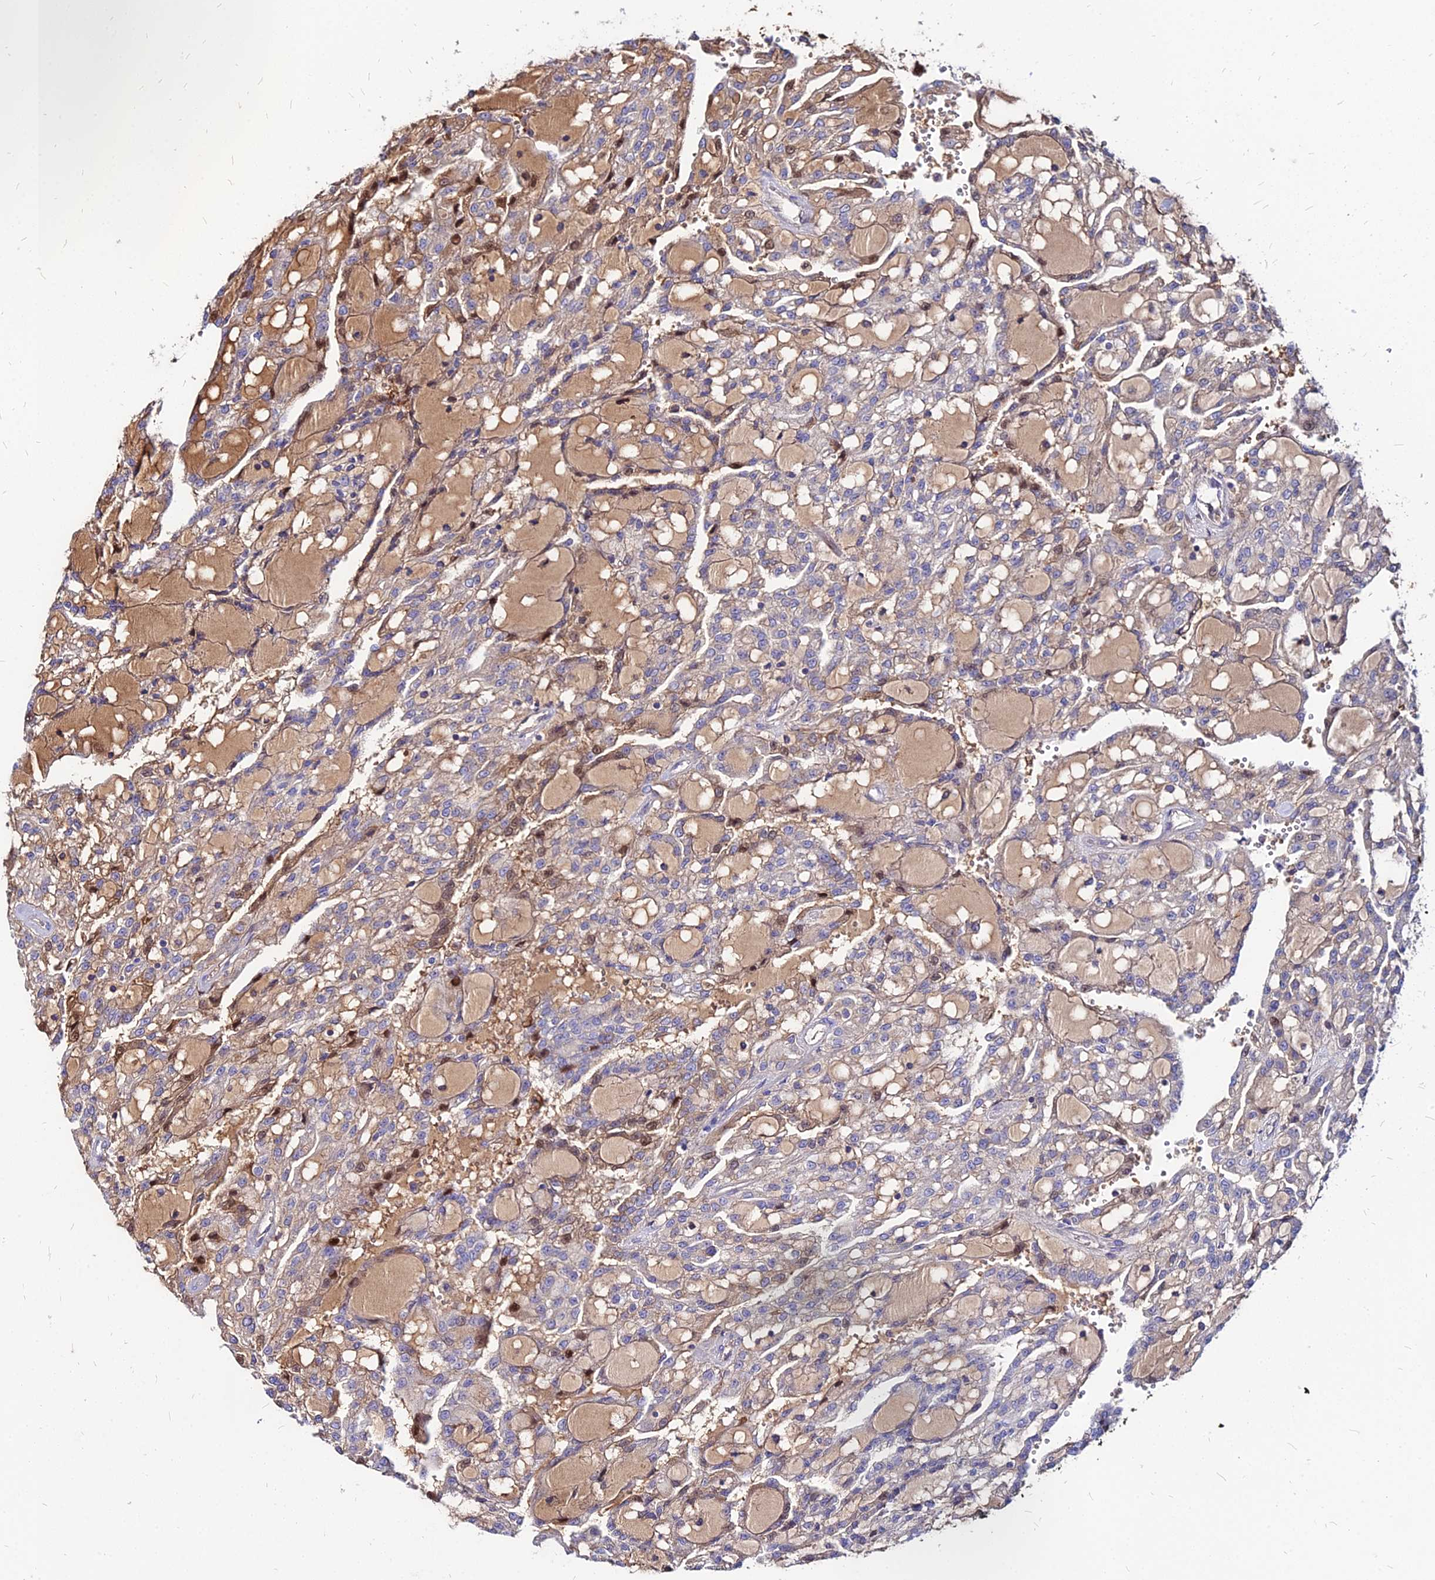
{"staining": {"intensity": "weak", "quantity": "<25%", "location": "cytoplasmic/membranous"}, "tissue": "renal cancer", "cell_type": "Tumor cells", "image_type": "cancer", "snomed": [{"axis": "morphology", "description": "Adenocarcinoma, NOS"}, {"axis": "topography", "description": "Kidney"}], "caption": "An immunohistochemistry (IHC) photomicrograph of adenocarcinoma (renal) is shown. There is no staining in tumor cells of adenocarcinoma (renal).", "gene": "ACSM6", "patient": {"sex": "male", "age": 63}}